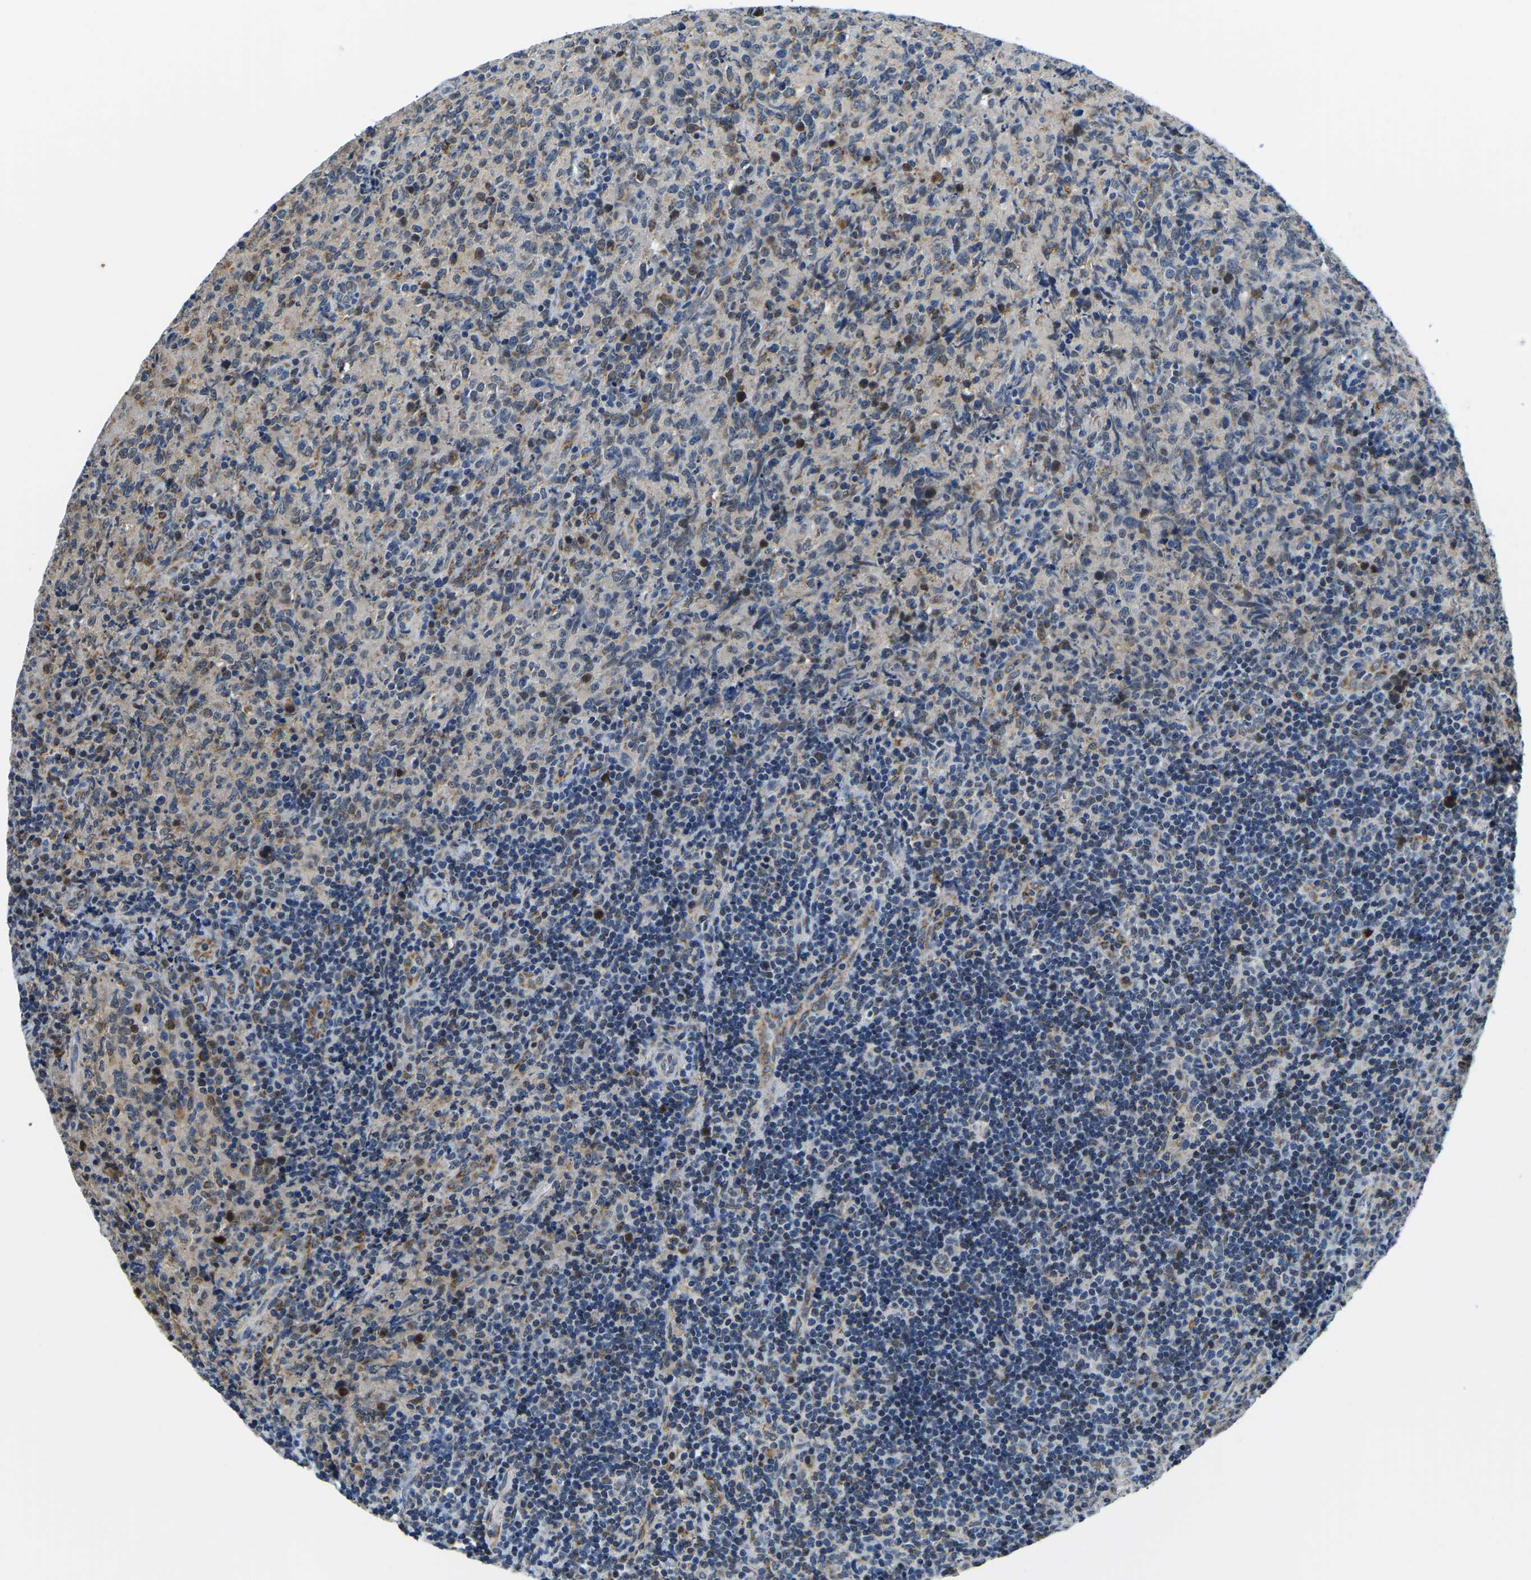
{"staining": {"intensity": "moderate", "quantity": "<25%", "location": "nuclear"}, "tissue": "lymphoma", "cell_type": "Tumor cells", "image_type": "cancer", "snomed": [{"axis": "morphology", "description": "Malignant lymphoma, non-Hodgkin's type, High grade"}, {"axis": "topography", "description": "Tonsil"}], "caption": "A histopathology image of lymphoma stained for a protein shows moderate nuclear brown staining in tumor cells.", "gene": "BNIP3L", "patient": {"sex": "female", "age": 36}}